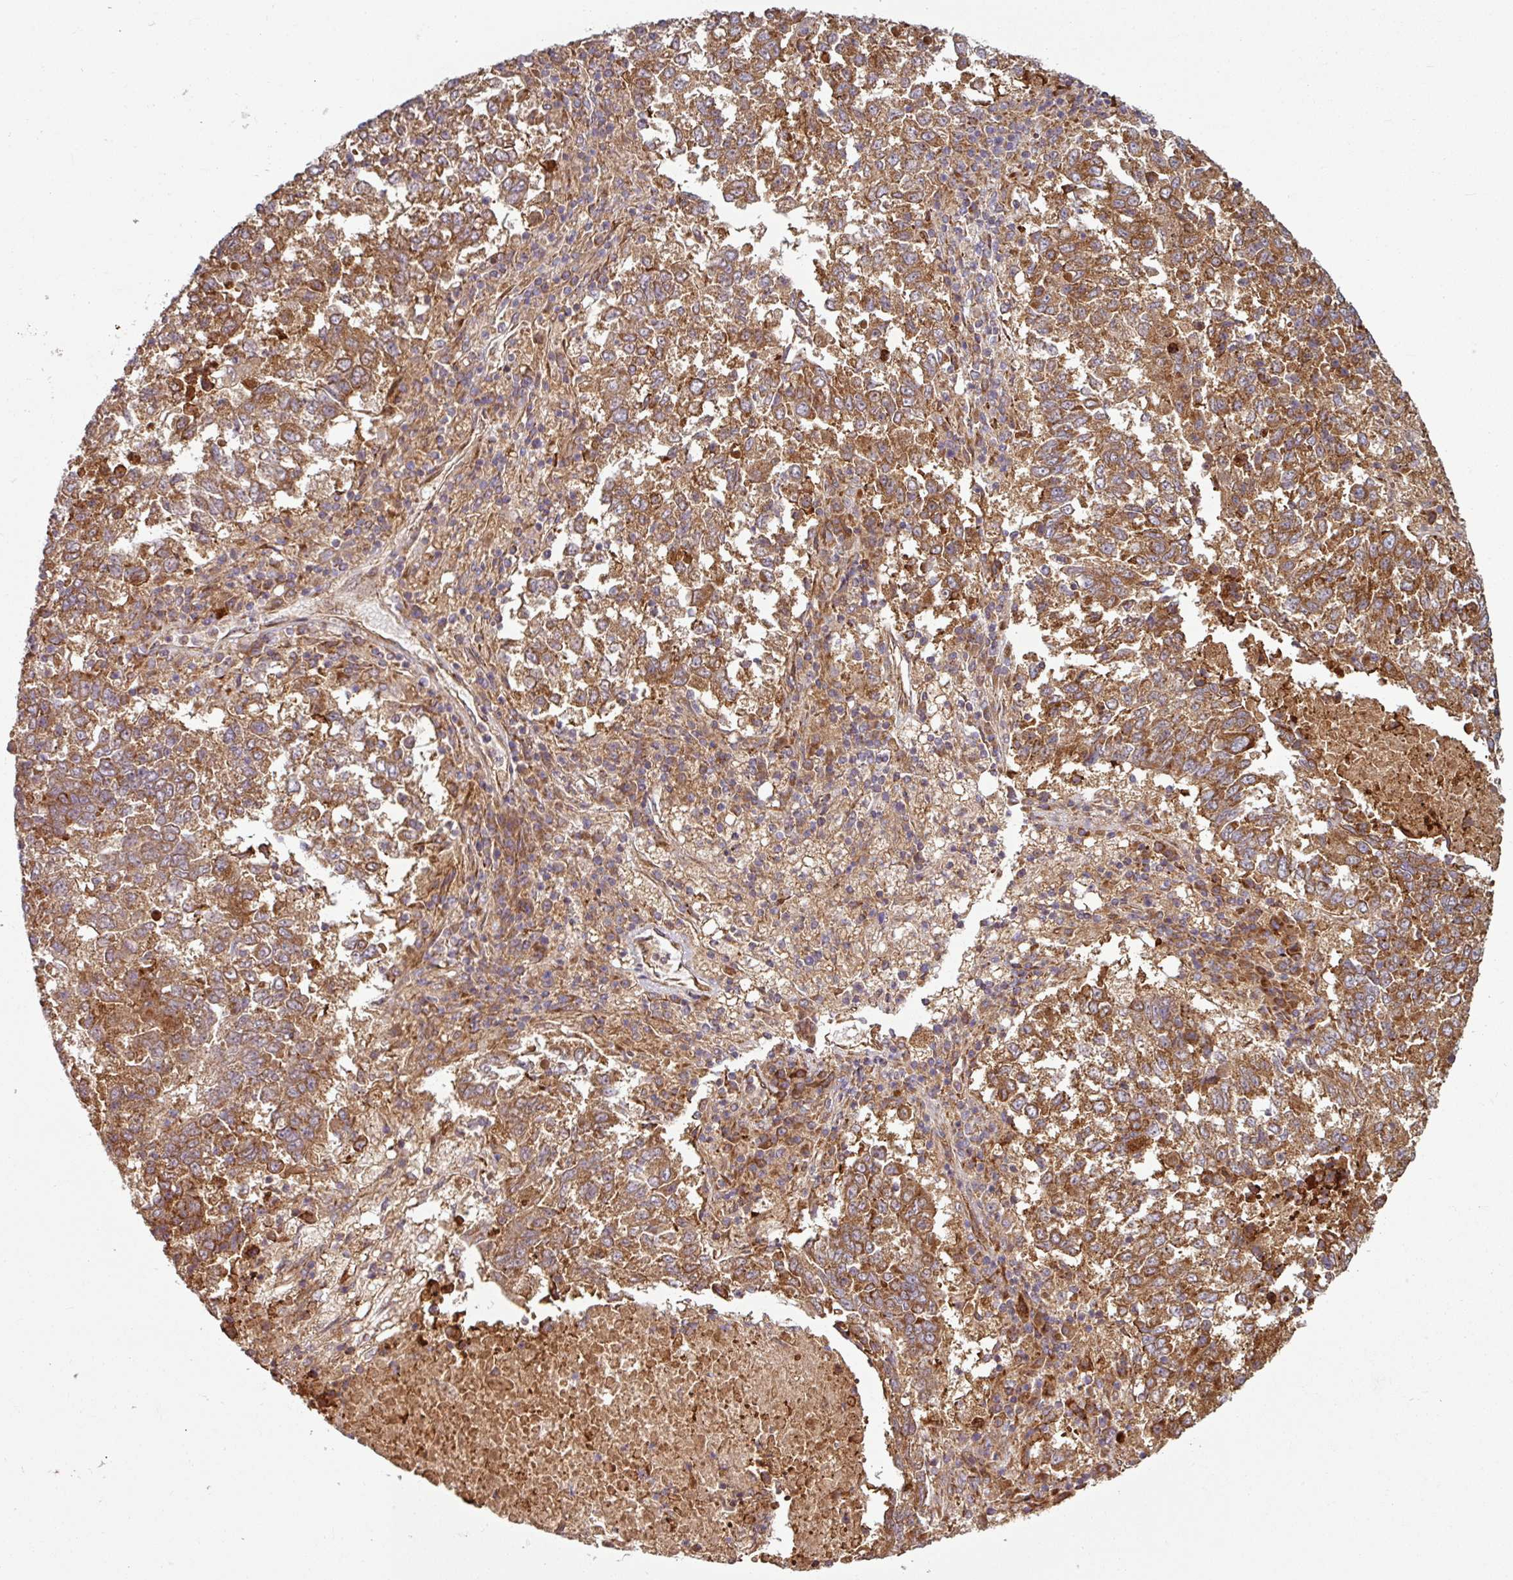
{"staining": {"intensity": "strong", "quantity": ">75%", "location": "cytoplasmic/membranous"}, "tissue": "lung cancer", "cell_type": "Tumor cells", "image_type": "cancer", "snomed": [{"axis": "morphology", "description": "Squamous cell carcinoma, NOS"}, {"axis": "topography", "description": "Lung"}], "caption": "Immunohistochemical staining of squamous cell carcinoma (lung) shows high levels of strong cytoplasmic/membranous protein positivity in about >75% of tumor cells. (IHC, brightfield microscopy, high magnification).", "gene": "RAB5A", "patient": {"sex": "male", "age": 73}}